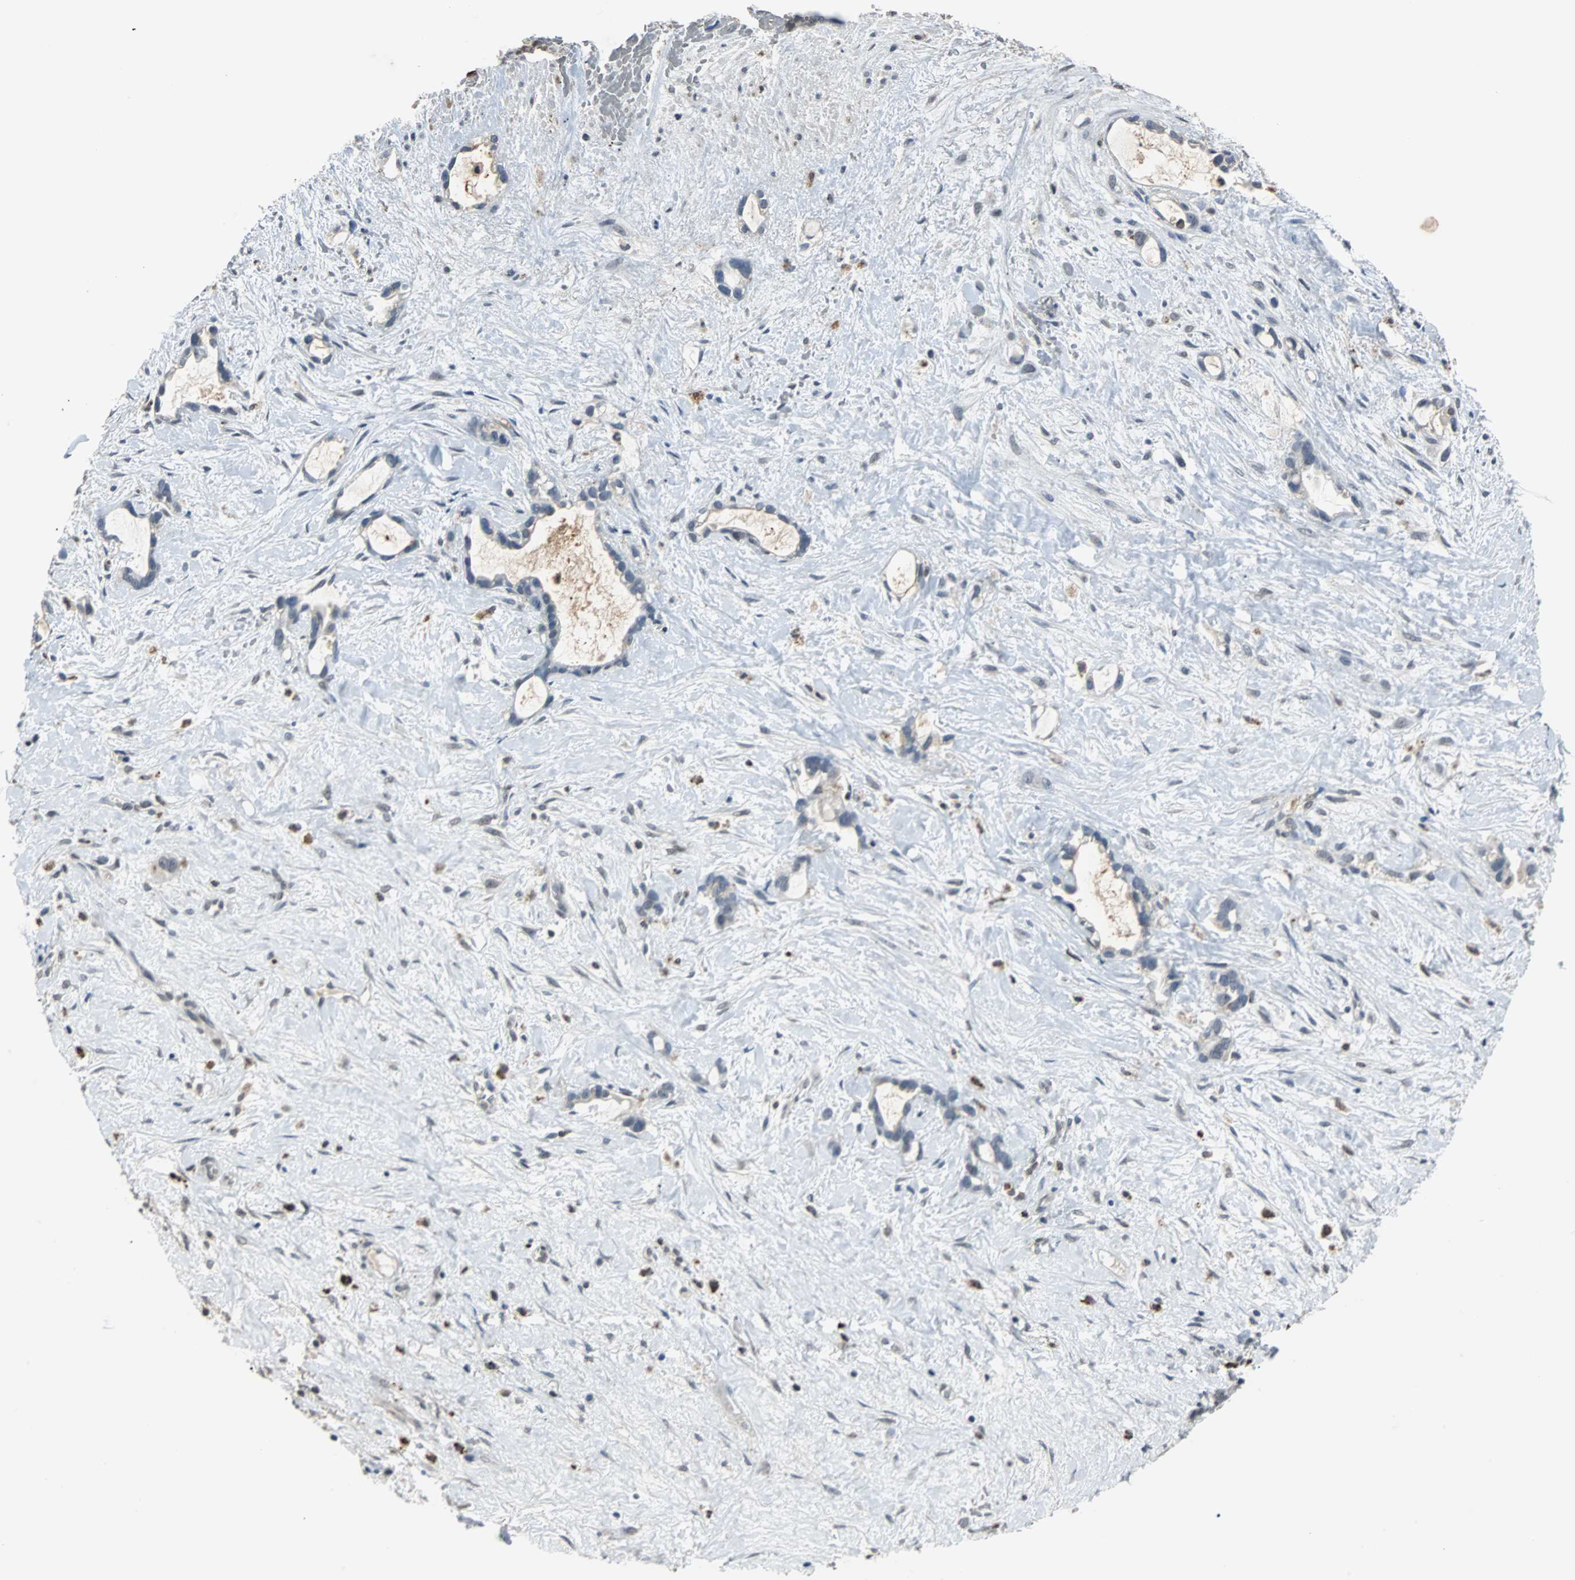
{"staining": {"intensity": "negative", "quantity": "none", "location": "none"}, "tissue": "liver cancer", "cell_type": "Tumor cells", "image_type": "cancer", "snomed": [{"axis": "morphology", "description": "Cholangiocarcinoma"}, {"axis": "topography", "description": "Liver"}], "caption": "The image demonstrates no staining of tumor cells in liver cancer (cholangiocarcinoma).", "gene": "HLX", "patient": {"sex": "female", "age": 65}}